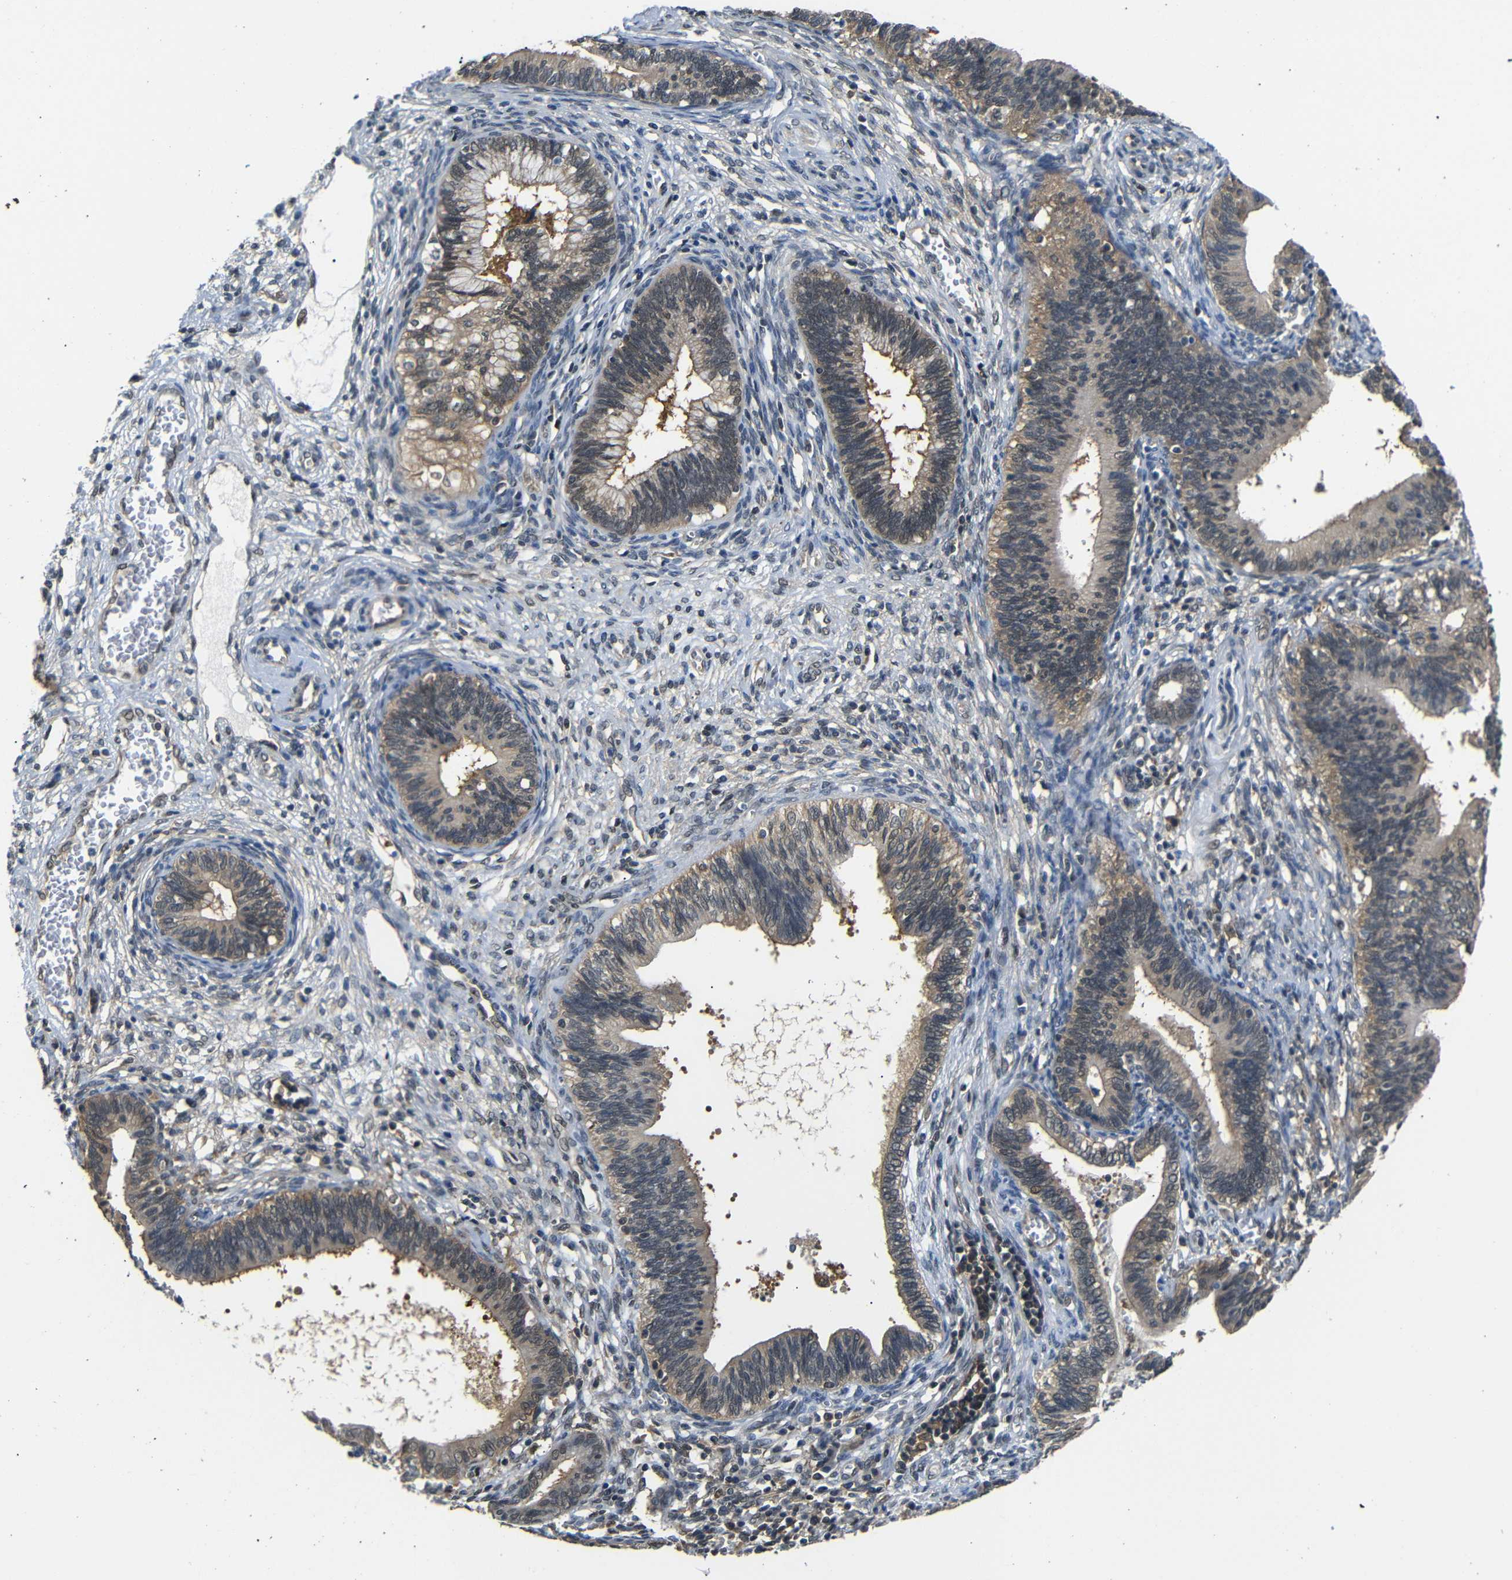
{"staining": {"intensity": "weak", "quantity": ">75%", "location": "cytoplasmic/membranous"}, "tissue": "cervical cancer", "cell_type": "Tumor cells", "image_type": "cancer", "snomed": [{"axis": "morphology", "description": "Adenocarcinoma, NOS"}, {"axis": "topography", "description": "Cervix"}], "caption": "Tumor cells demonstrate low levels of weak cytoplasmic/membranous positivity in about >75% of cells in human cervical adenocarcinoma.", "gene": "UBXN1", "patient": {"sex": "female", "age": 44}}